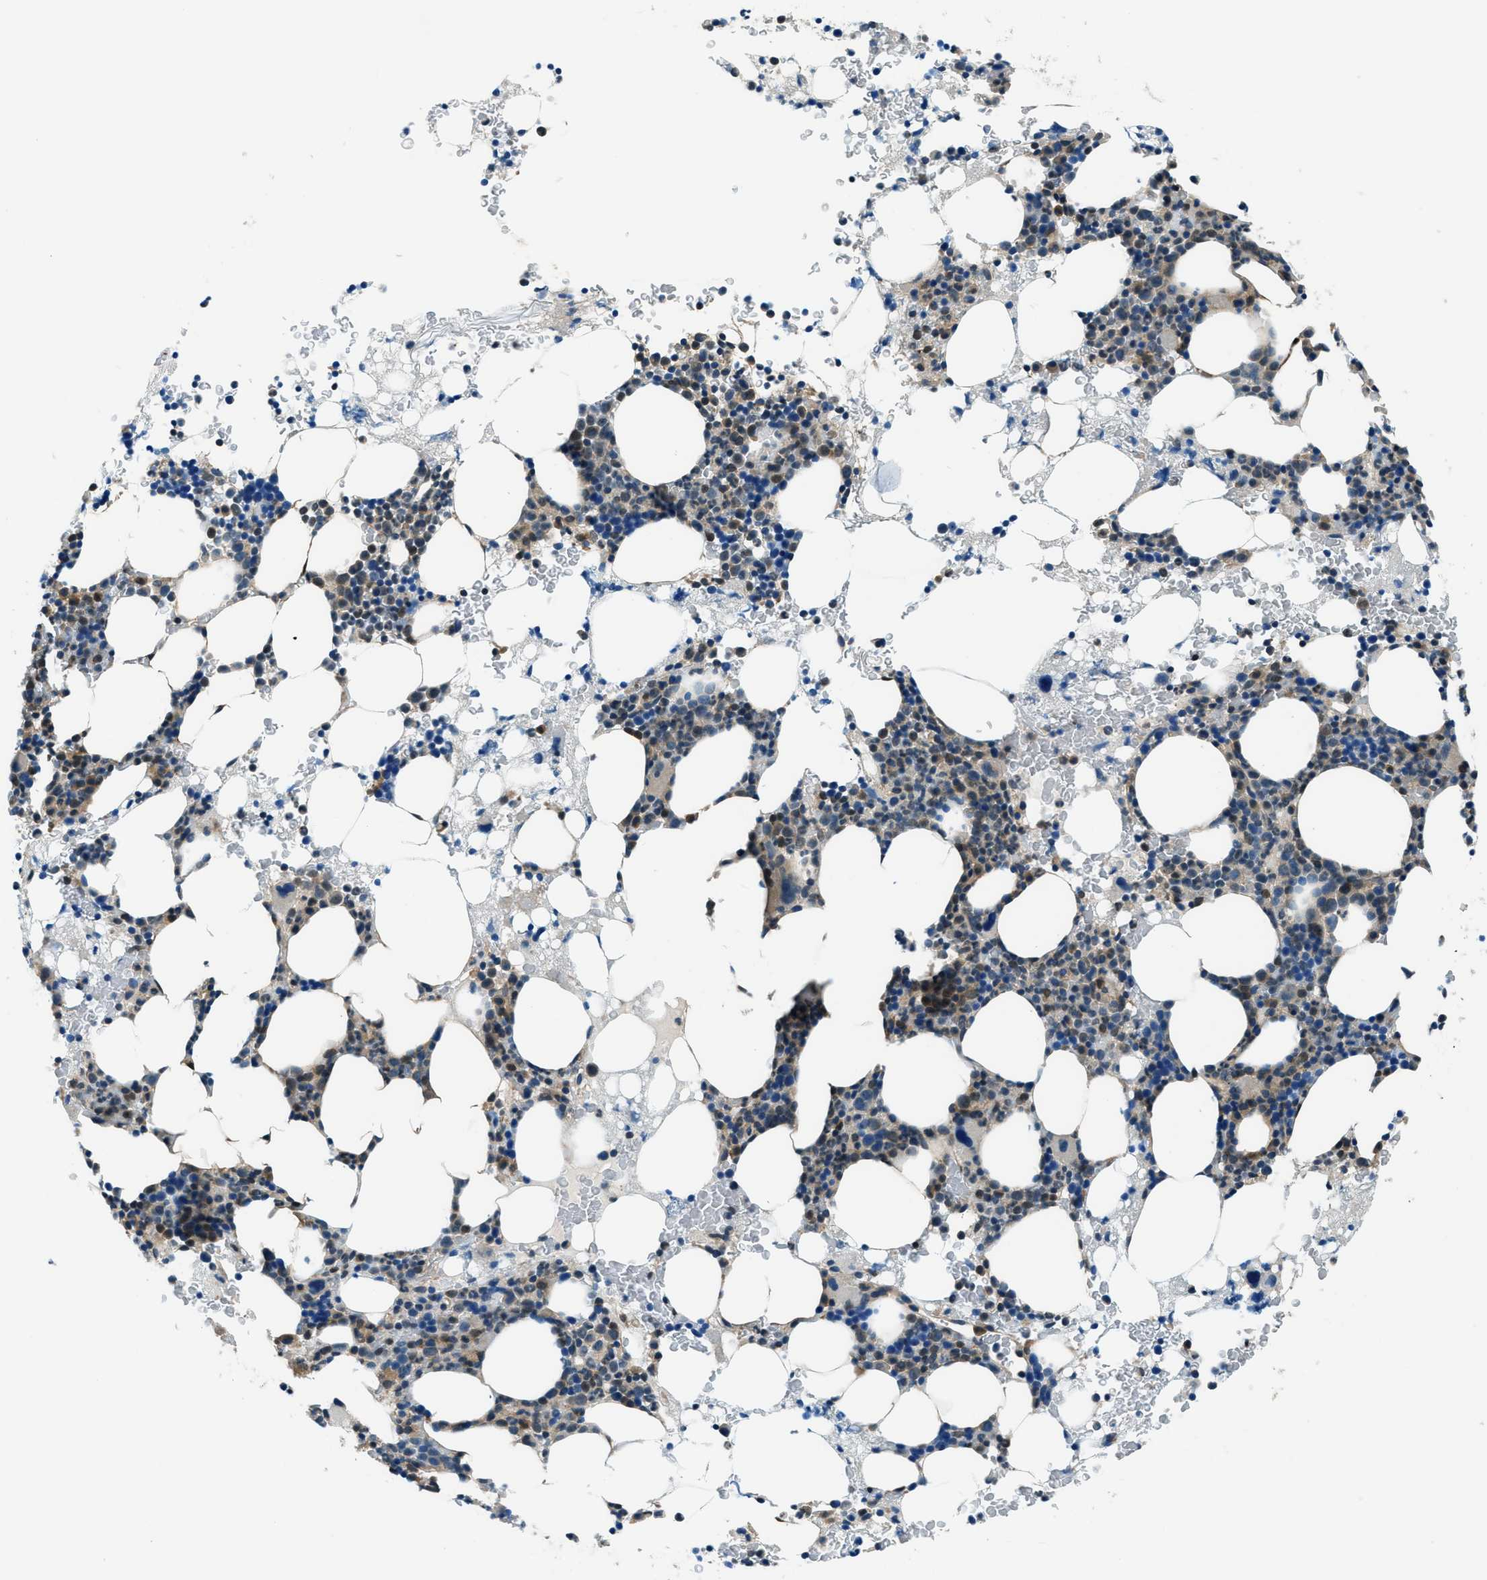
{"staining": {"intensity": "moderate", "quantity": "<25%", "location": "cytoplasmic/membranous"}, "tissue": "bone marrow", "cell_type": "Hematopoietic cells", "image_type": "normal", "snomed": [{"axis": "morphology", "description": "Normal tissue, NOS"}, {"axis": "morphology", "description": "Inflammation, NOS"}, {"axis": "topography", "description": "Bone marrow"}], "caption": "This is a micrograph of IHC staining of normal bone marrow, which shows moderate positivity in the cytoplasmic/membranous of hematopoietic cells.", "gene": "HEBP2", "patient": {"sex": "female", "age": 84}}